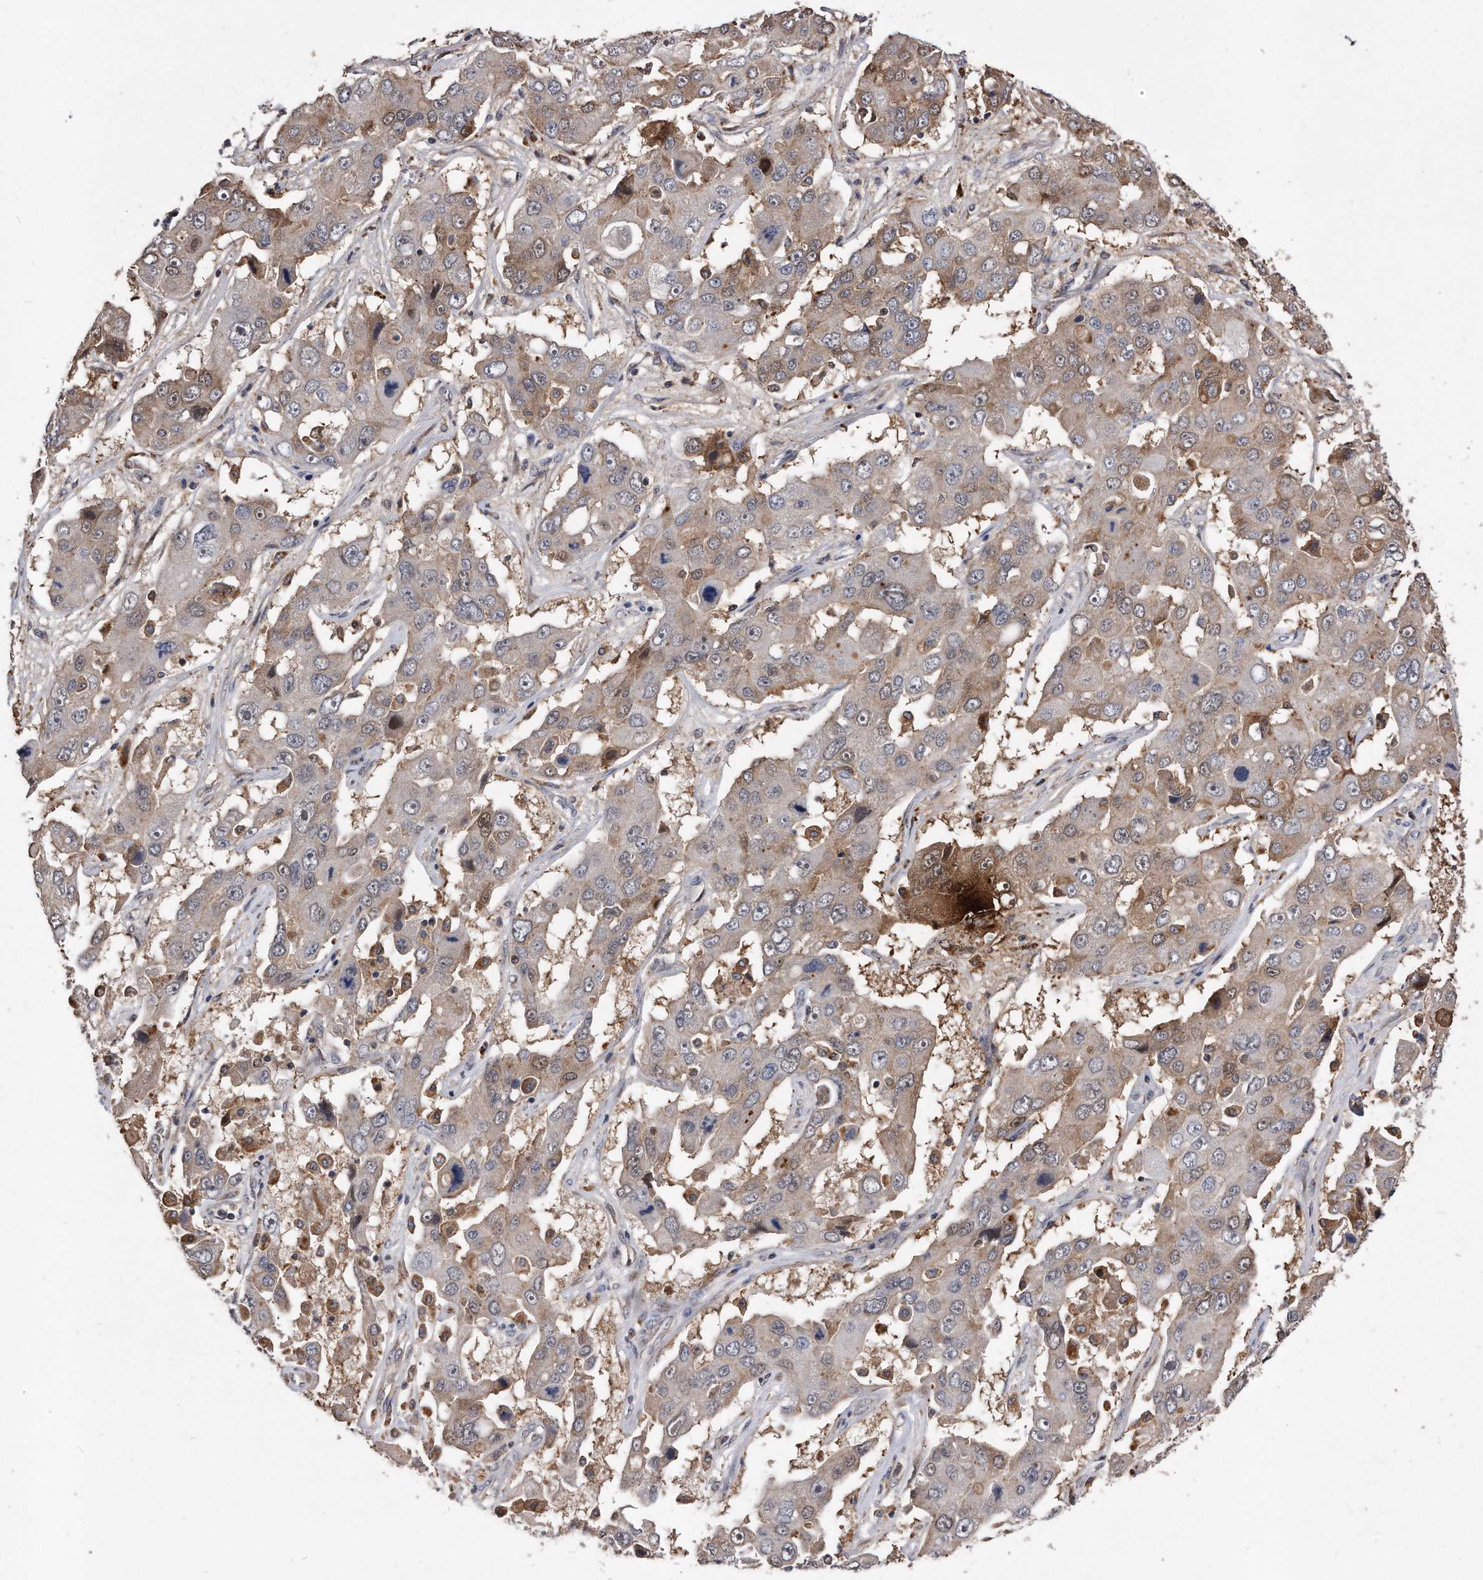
{"staining": {"intensity": "moderate", "quantity": "25%-75%", "location": "cytoplasmic/membranous"}, "tissue": "liver cancer", "cell_type": "Tumor cells", "image_type": "cancer", "snomed": [{"axis": "morphology", "description": "Cholangiocarcinoma"}, {"axis": "topography", "description": "Liver"}], "caption": "Protein staining of cholangiocarcinoma (liver) tissue displays moderate cytoplasmic/membranous expression in approximately 25%-75% of tumor cells.", "gene": "IL20RA", "patient": {"sex": "male", "age": 67}}